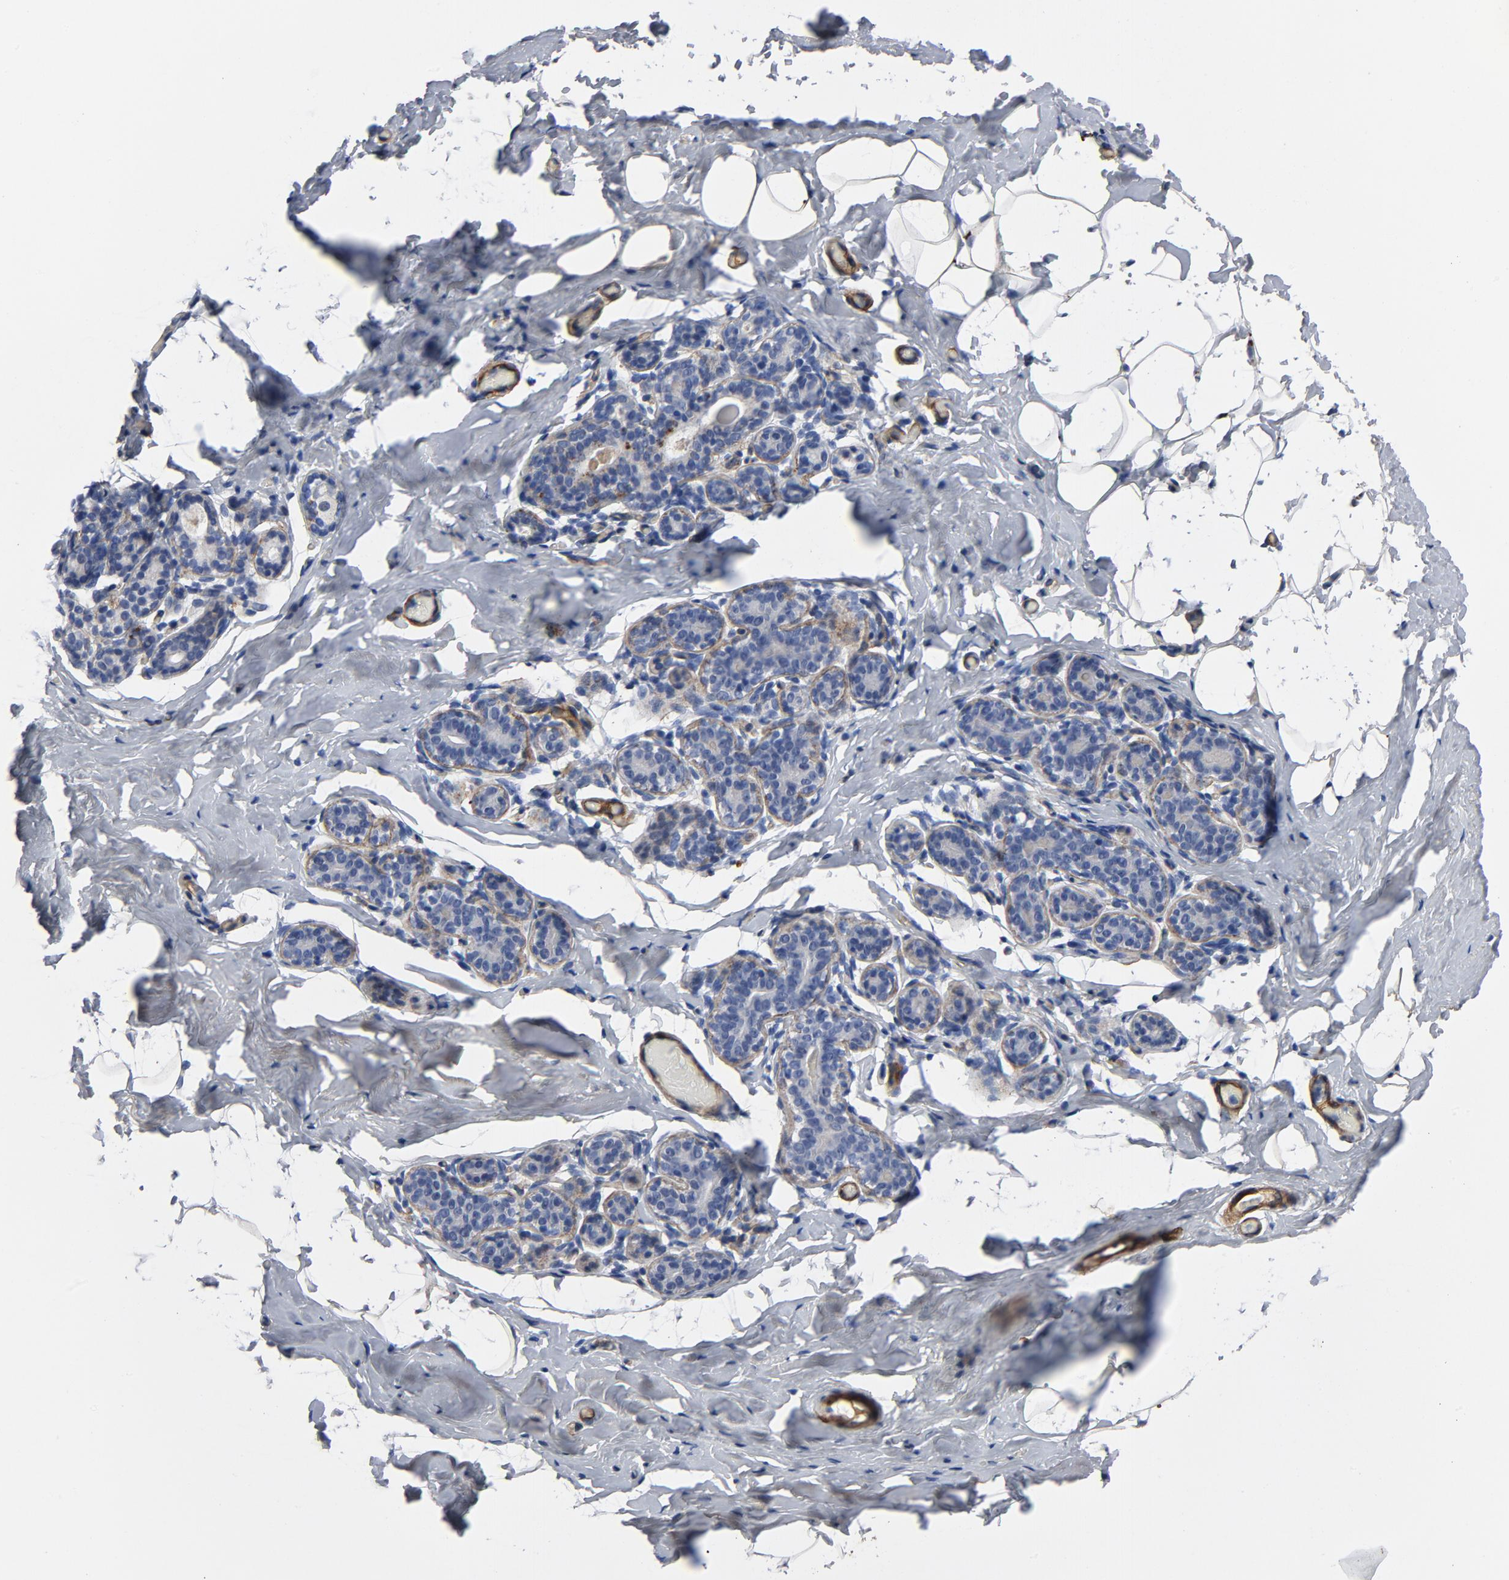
{"staining": {"intensity": "negative", "quantity": "none", "location": "none"}, "tissue": "breast", "cell_type": "Adipocytes", "image_type": "normal", "snomed": [{"axis": "morphology", "description": "Normal tissue, NOS"}, {"axis": "topography", "description": "Breast"}, {"axis": "topography", "description": "Soft tissue"}], "caption": "This is a histopathology image of IHC staining of normal breast, which shows no expression in adipocytes.", "gene": "LAMC1", "patient": {"sex": "female", "age": 75}}